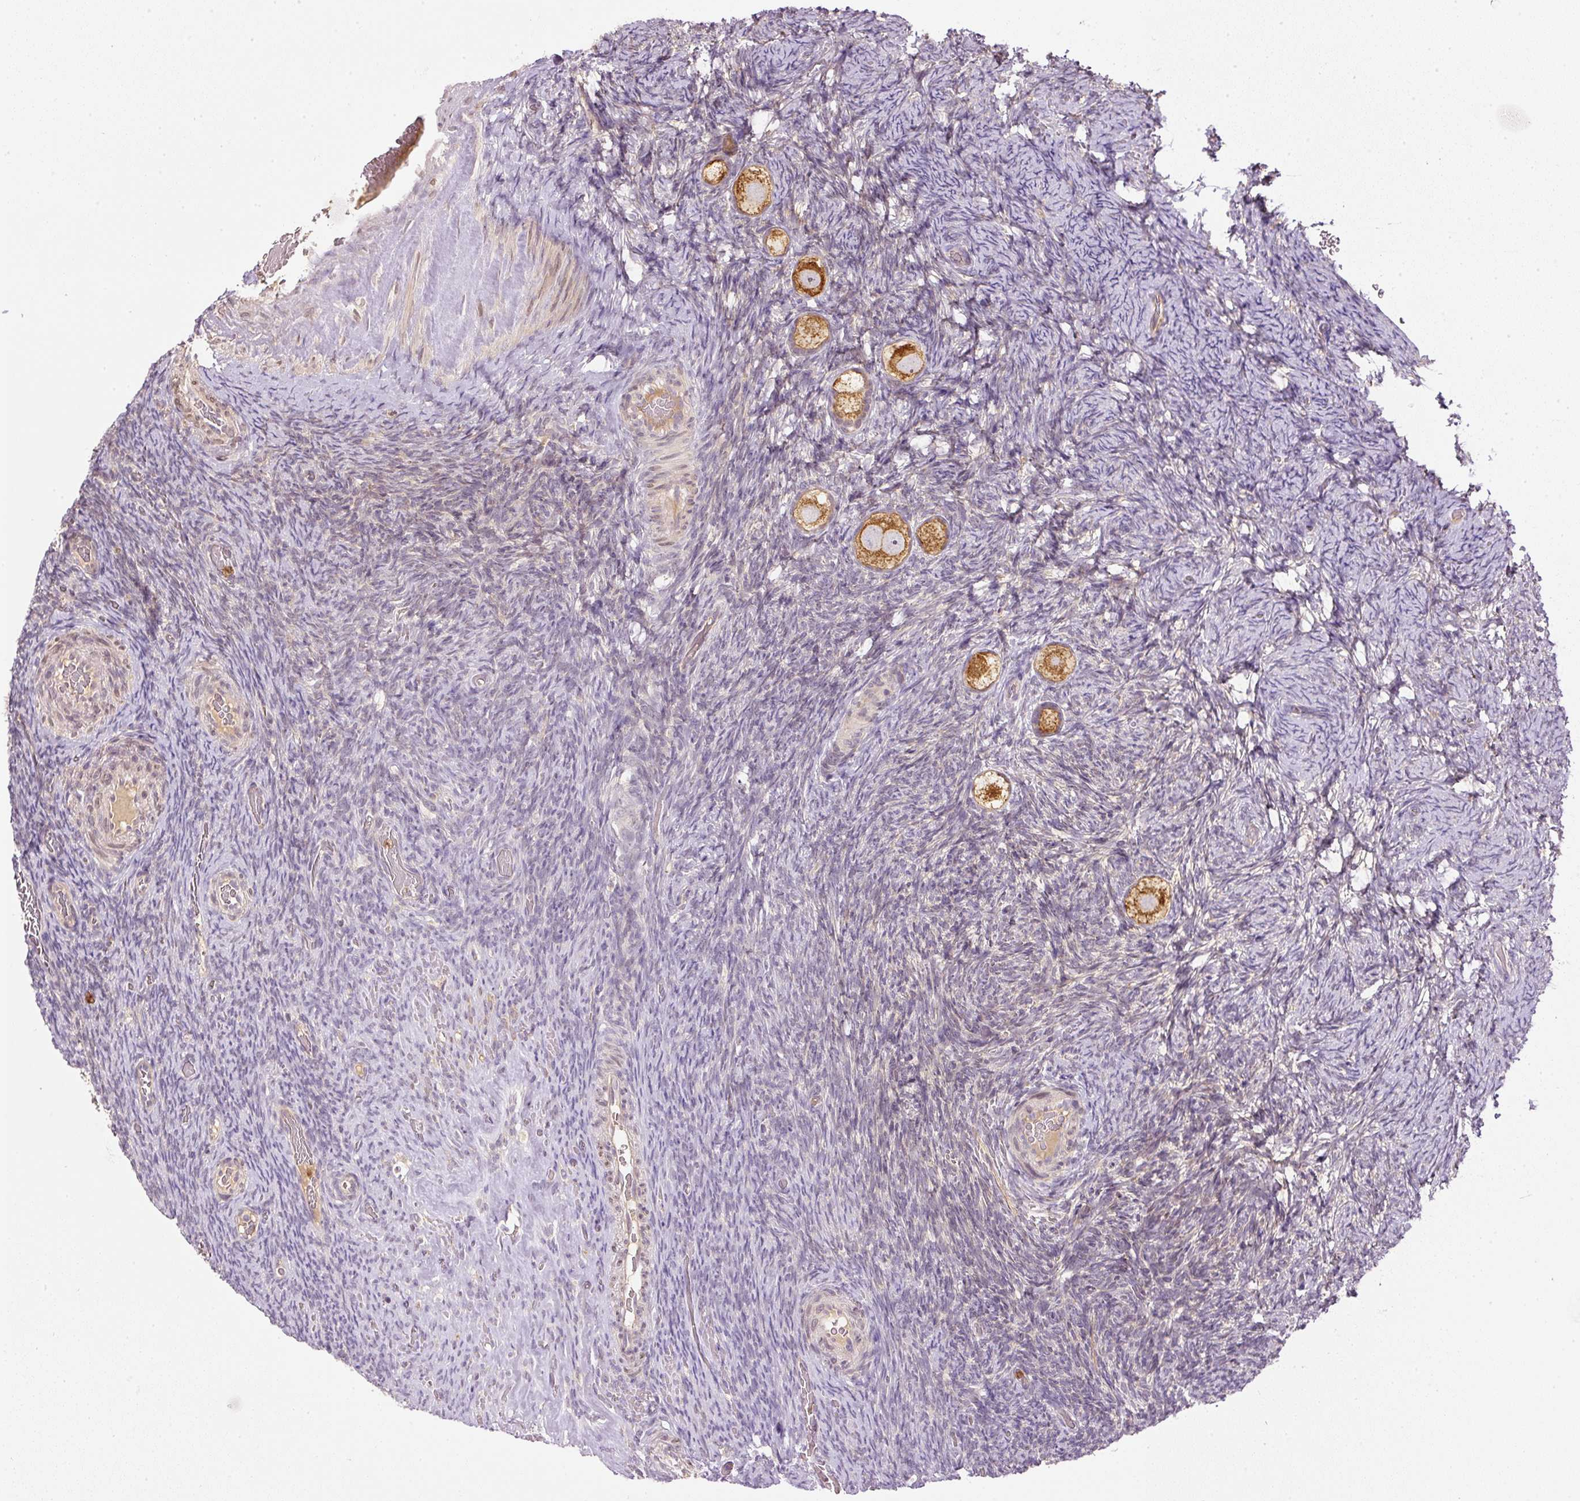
{"staining": {"intensity": "moderate", "quantity": ">75%", "location": "cytoplasmic/membranous"}, "tissue": "ovary", "cell_type": "Follicle cells", "image_type": "normal", "snomed": [{"axis": "morphology", "description": "Normal tissue, NOS"}, {"axis": "topography", "description": "Ovary"}], "caption": "Protein expression by immunohistochemistry demonstrates moderate cytoplasmic/membranous positivity in about >75% of follicle cells in benign ovary.", "gene": "CTTNBP2", "patient": {"sex": "female", "age": 34}}